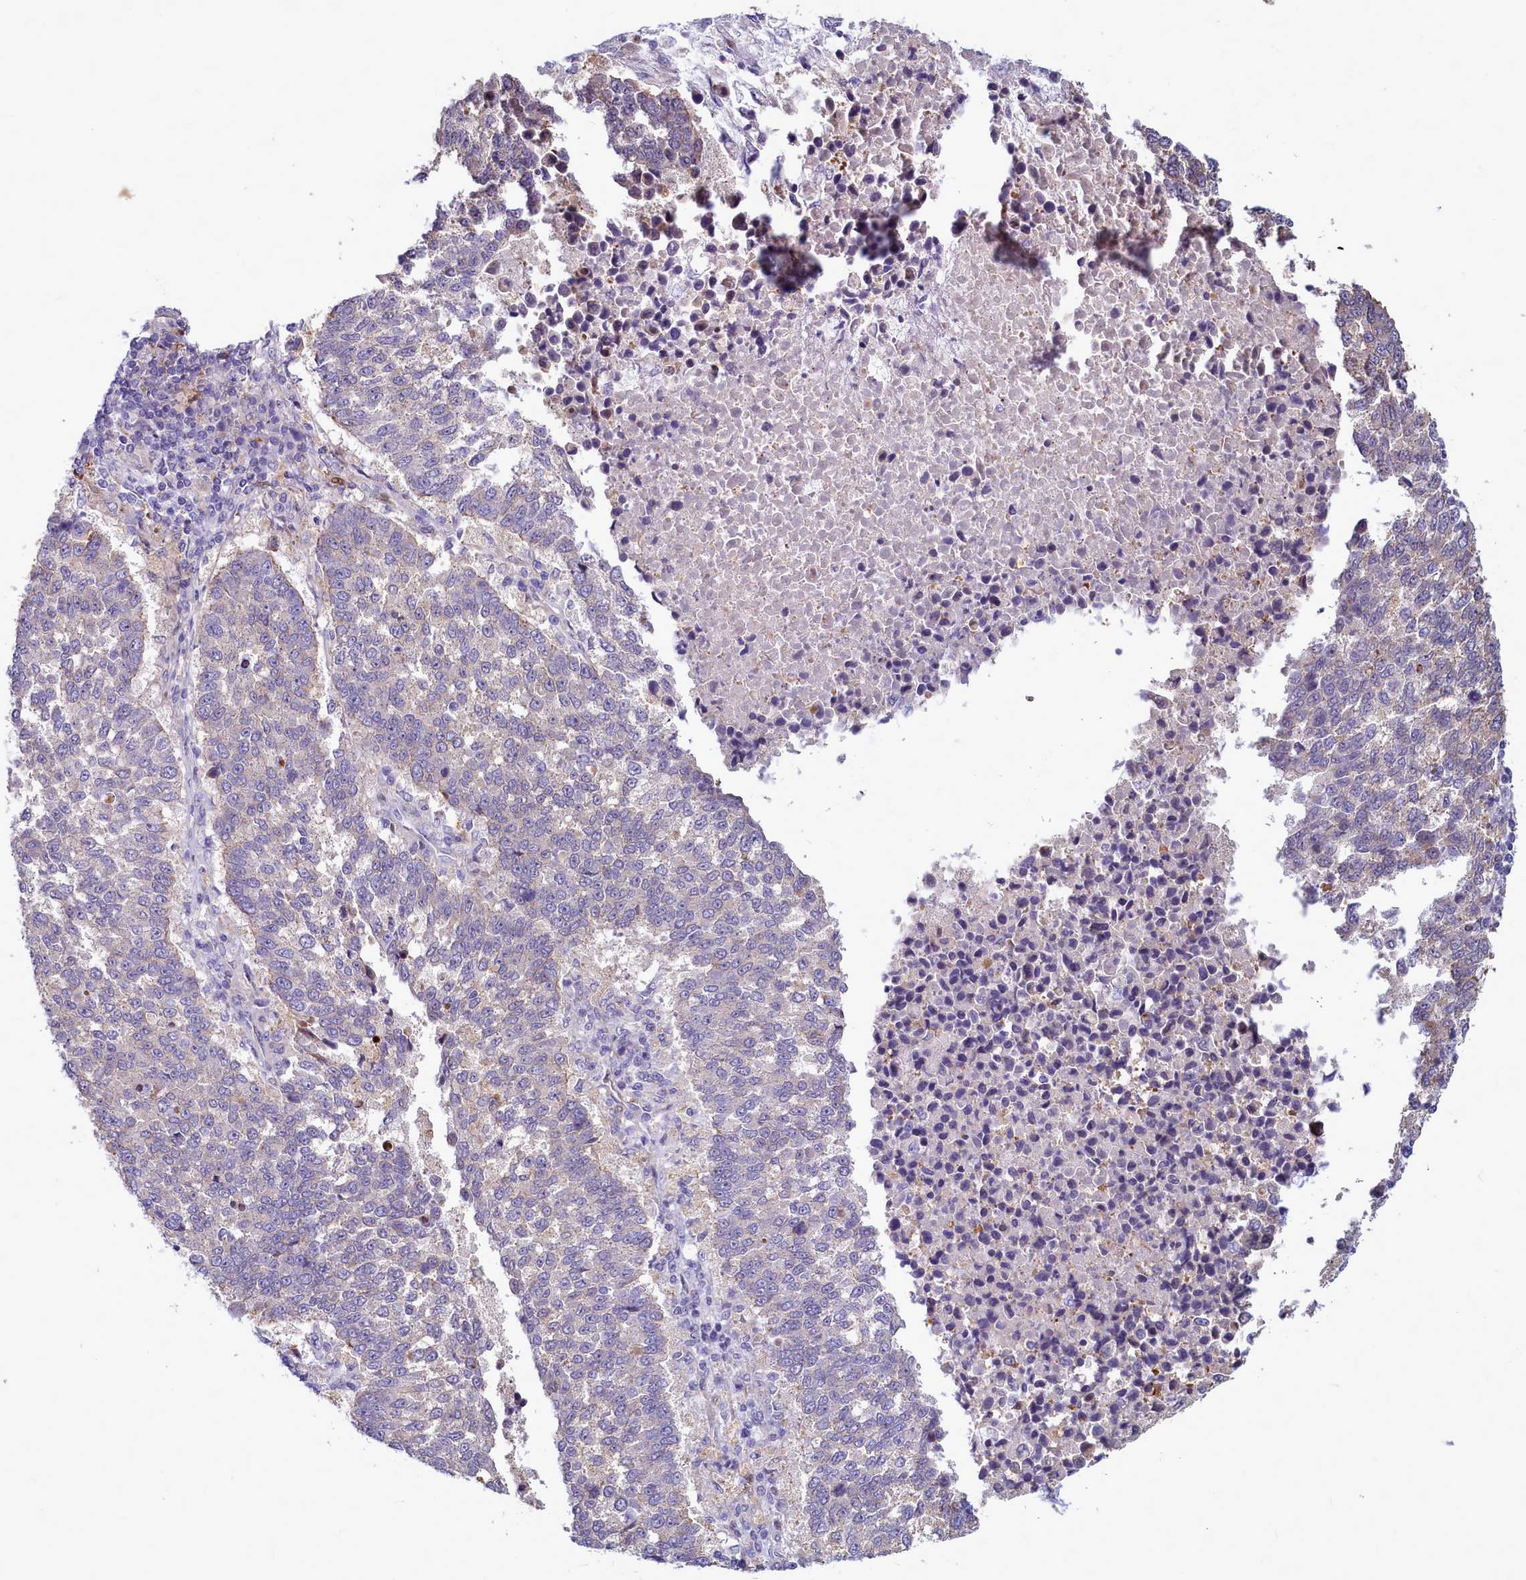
{"staining": {"intensity": "negative", "quantity": "none", "location": "none"}, "tissue": "lung cancer", "cell_type": "Tumor cells", "image_type": "cancer", "snomed": [{"axis": "morphology", "description": "Squamous cell carcinoma, NOS"}, {"axis": "topography", "description": "Lung"}], "caption": "Immunohistochemistry of lung cancer exhibits no staining in tumor cells.", "gene": "TTC5", "patient": {"sex": "male", "age": 73}}